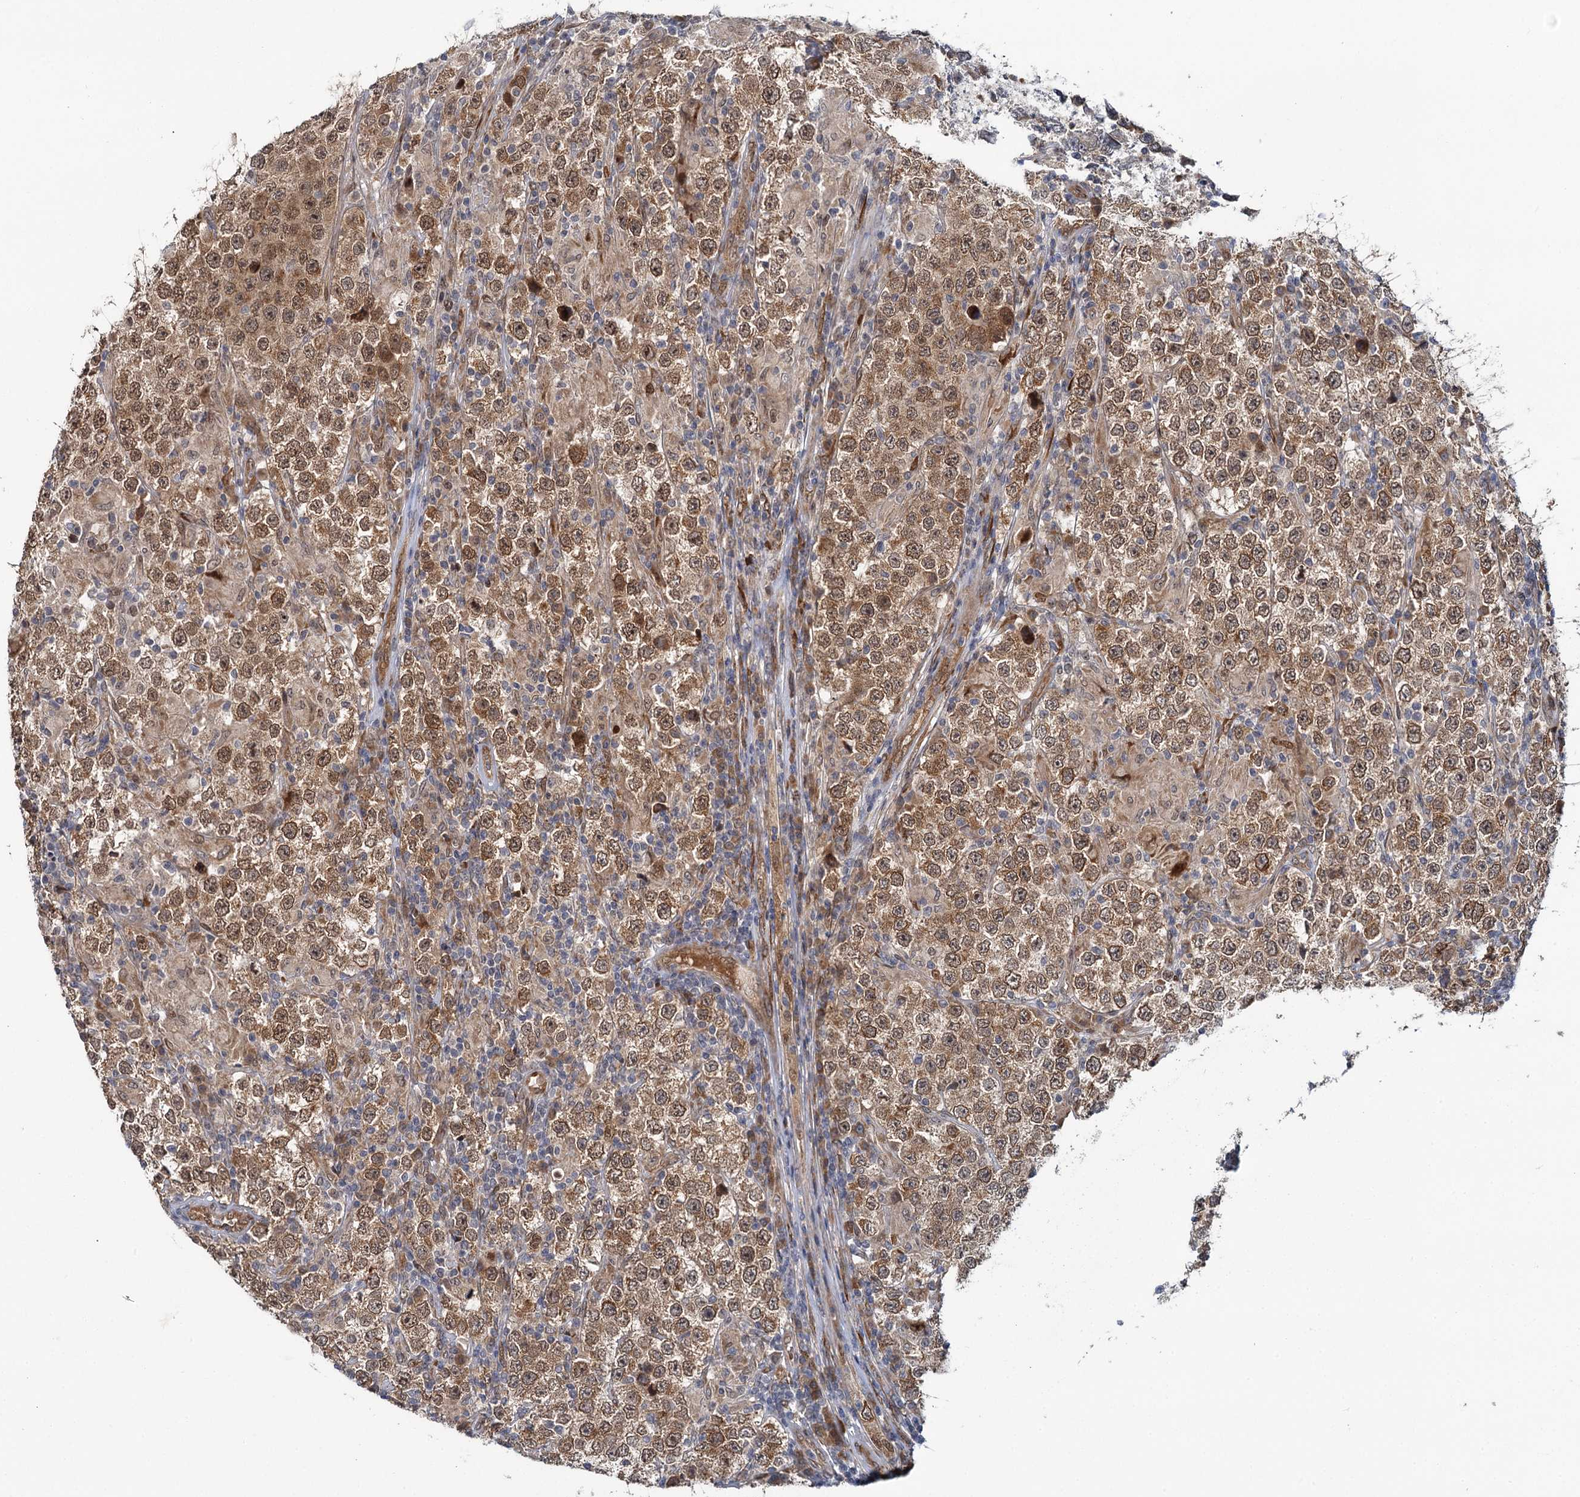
{"staining": {"intensity": "moderate", "quantity": ">75%", "location": "cytoplasmic/membranous,nuclear"}, "tissue": "testis cancer", "cell_type": "Tumor cells", "image_type": "cancer", "snomed": [{"axis": "morphology", "description": "Normal tissue, NOS"}, {"axis": "morphology", "description": "Urothelial carcinoma, High grade"}, {"axis": "morphology", "description": "Seminoma, NOS"}, {"axis": "morphology", "description": "Carcinoma, Embryonal, NOS"}, {"axis": "topography", "description": "Urinary bladder"}, {"axis": "topography", "description": "Testis"}], "caption": "Immunohistochemistry (DAB) staining of testis embryonal carcinoma exhibits moderate cytoplasmic/membranous and nuclear protein positivity in about >75% of tumor cells.", "gene": "APBA2", "patient": {"sex": "male", "age": 41}}